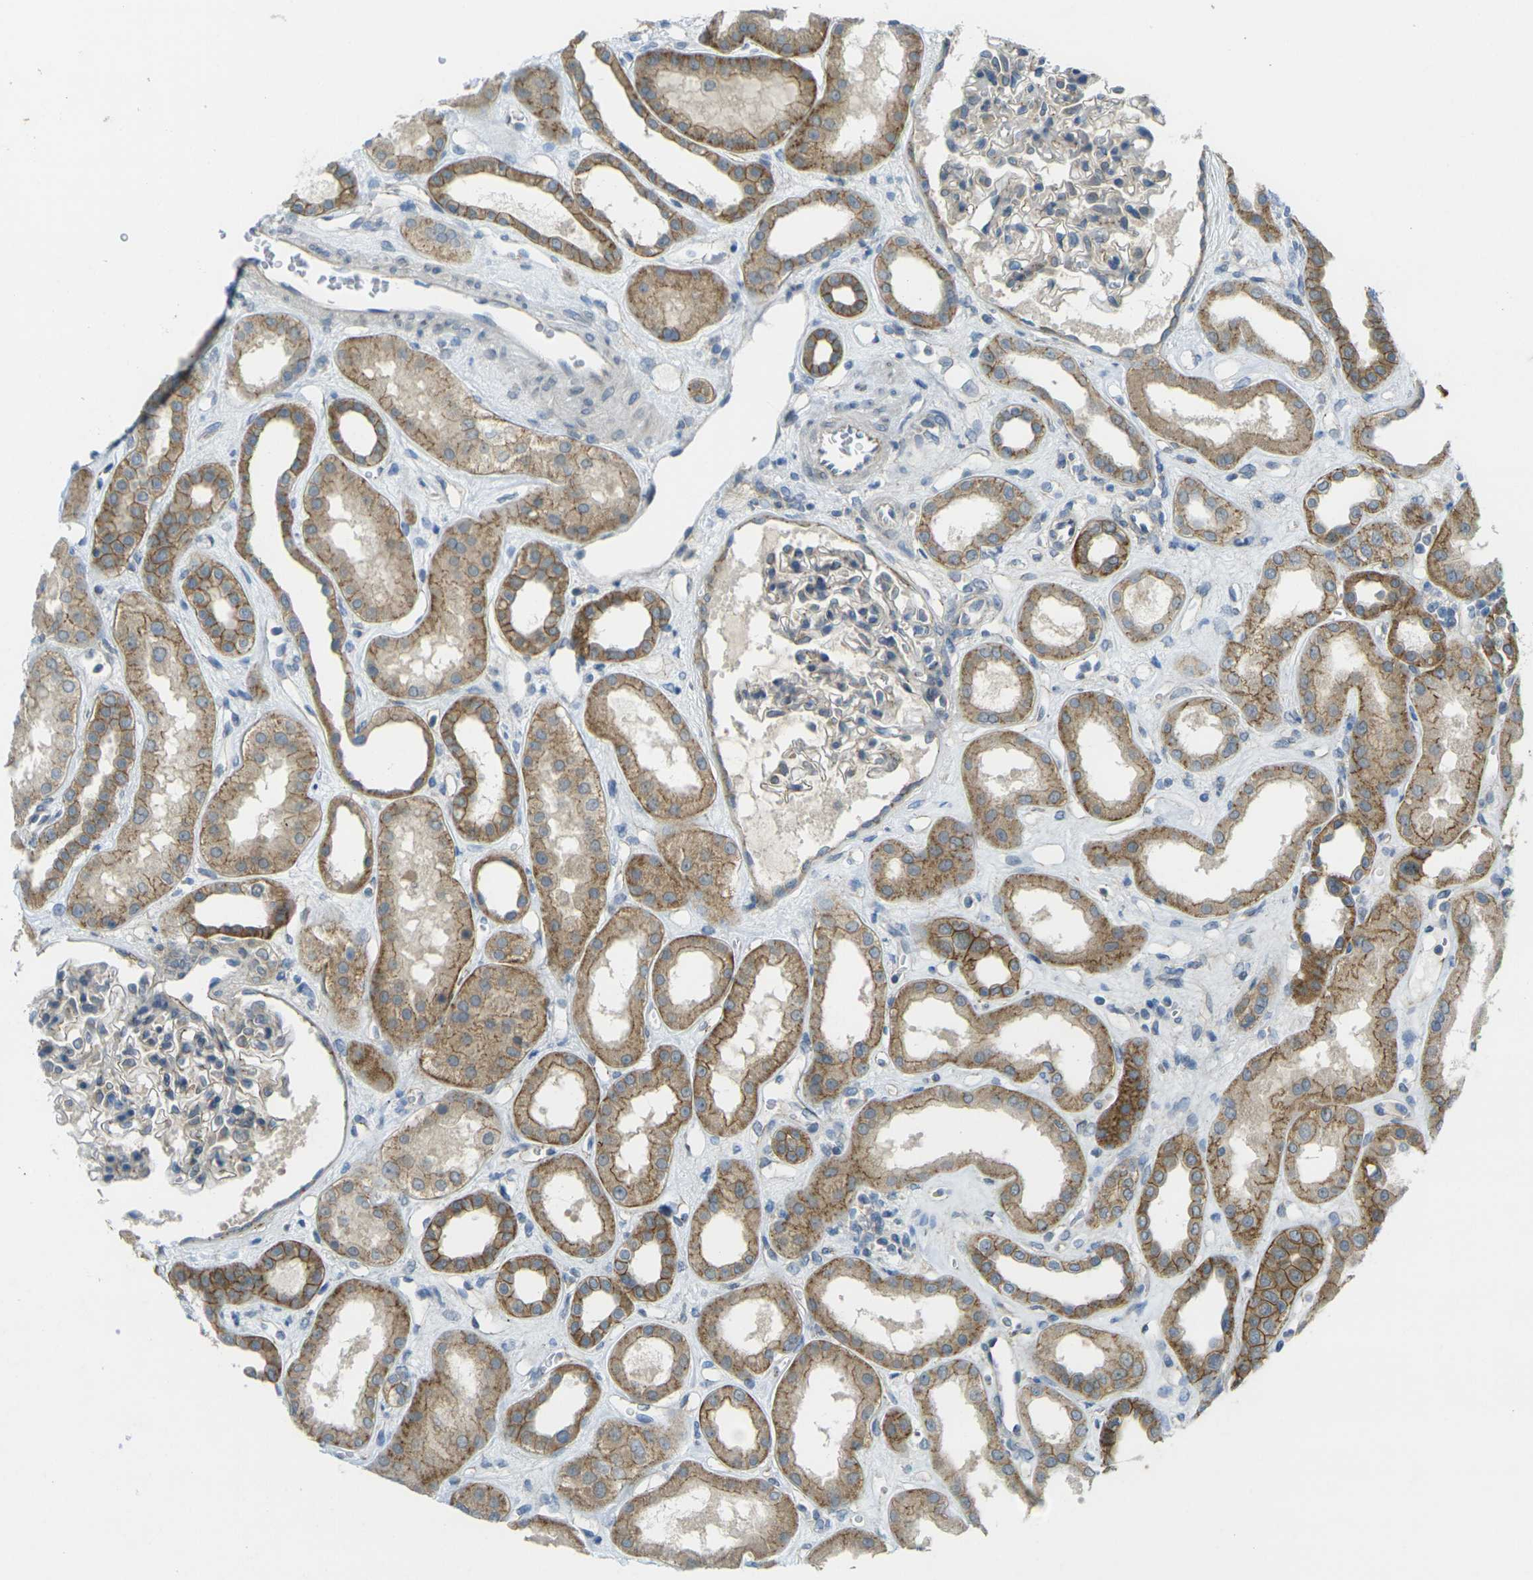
{"staining": {"intensity": "weak", "quantity": "<25%", "location": "cytoplasmic/membranous"}, "tissue": "kidney", "cell_type": "Cells in glomeruli", "image_type": "normal", "snomed": [{"axis": "morphology", "description": "Normal tissue, NOS"}, {"axis": "topography", "description": "Kidney"}], "caption": "Kidney stained for a protein using IHC demonstrates no positivity cells in glomeruli.", "gene": "RHBDD1", "patient": {"sex": "male", "age": 59}}